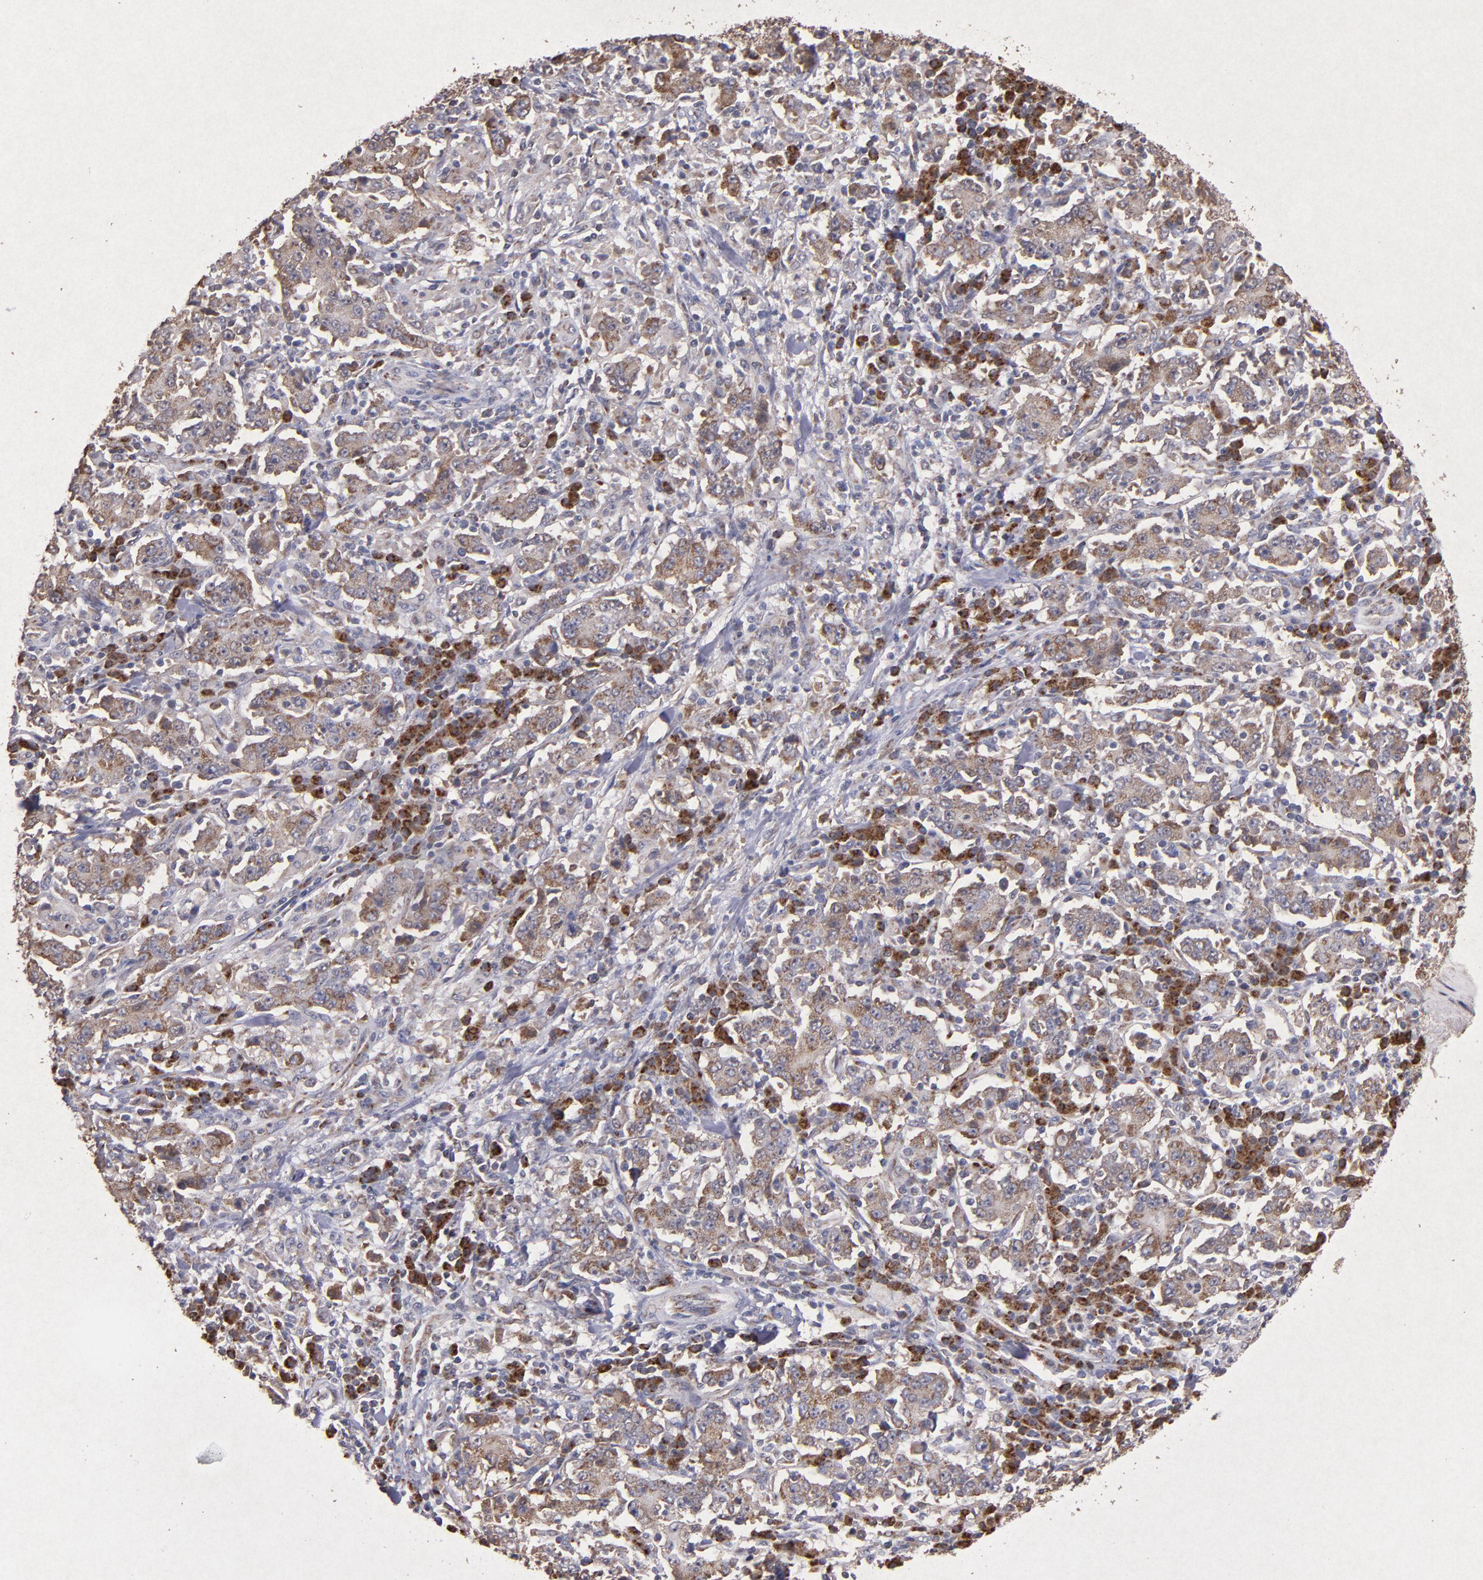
{"staining": {"intensity": "weak", "quantity": ">75%", "location": "cytoplasmic/membranous"}, "tissue": "stomach cancer", "cell_type": "Tumor cells", "image_type": "cancer", "snomed": [{"axis": "morphology", "description": "Normal tissue, NOS"}, {"axis": "morphology", "description": "Adenocarcinoma, NOS"}, {"axis": "topography", "description": "Stomach, upper"}, {"axis": "topography", "description": "Stomach"}], "caption": "This photomicrograph shows immunohistochemistry (IHC) staining of stomach adenocarcinoma, with low weak cytoplasmic/membranous positivity in approximately >75% of tumor cells.", "gene": "TIMM9", "patient": {"sex": "male", "age": 59}}